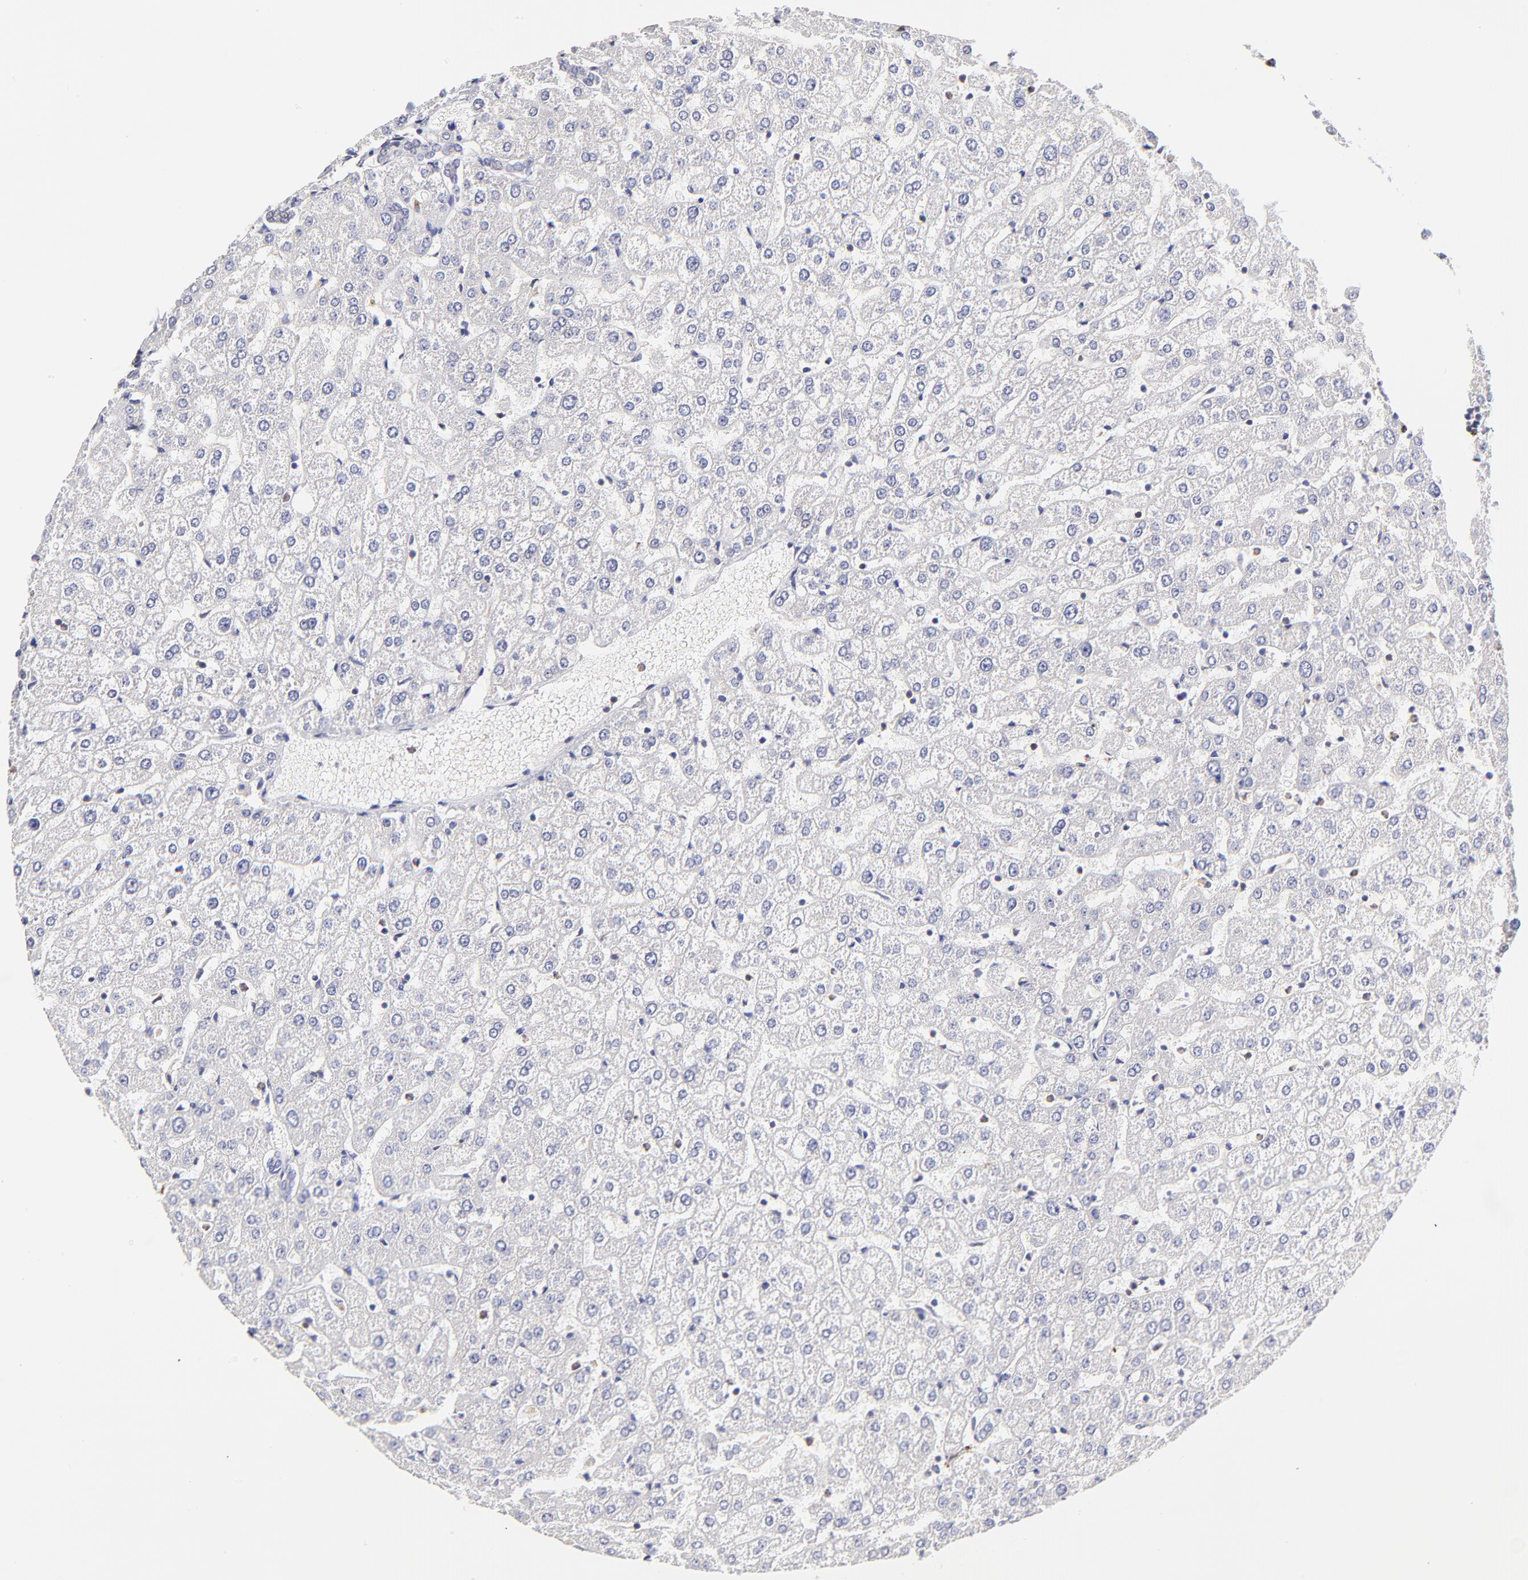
{"staining": {"intensity": "negative", "quantity": "none", "location": "none"}, "tissue": "liver", "cell_type": "Cholangiocytes", "image_type": "normal", "snomed": [{"axis": "morphology", "description": "Normal tissue, NOS"}, {"axis": "morphology", "description": "Fibrosis, NOS"}, {"axis": "topography", "description": "Liver"}], "caption": "This photomicrograph is of benign liver stained with immunohistochemistry to label a protein in brown with the nuclei are counter-stained blue. There is no expression in cholangiocytes. (DAB (3,3'-diaminobenzidine) immunohistochemistry (IHC) with hematoxylin counter stain).", "gene": "GCSAM", "patient": {"sex": "female", "age": 29}}